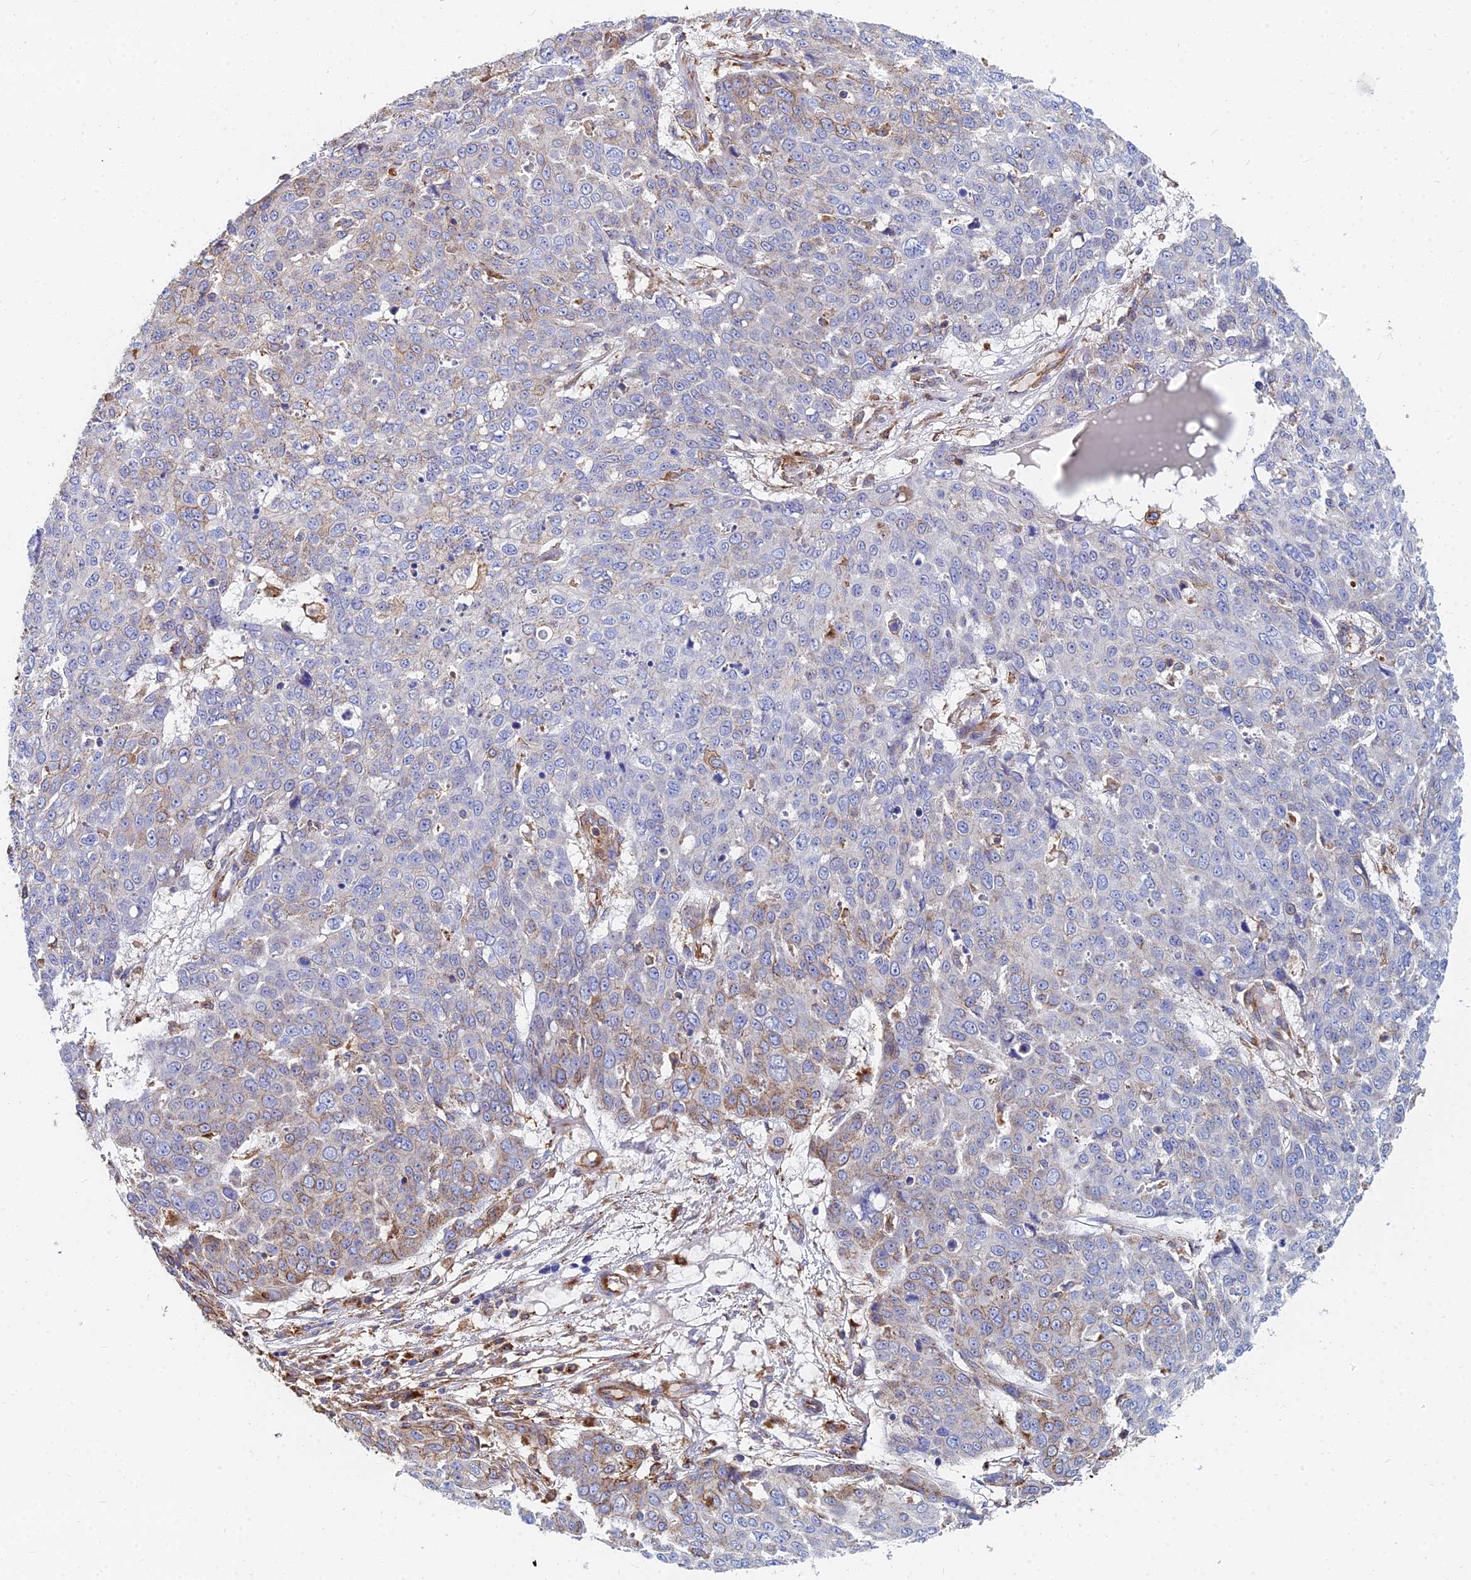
{"staining": {"intensity": "moderate", "quantity": "<25%", "location": "cytoplasmic/membranous"}, "tissue": "skin cancer", "cell_type": "Tumor cells", "image_type": "cancer", "snomed": [{"axis": "morphology", "description": "Squamous cell carcinoma, NOS"}, {"axis": "topography", "description": "Skin"}], "caption": "Skin squamous cell carcinoma stained with a brown dye shows moderate cytoplasmic/membranous positive expression in about <25% of tumor cells.", "gene": "GPR42", "patient": {"sex": "male", "age": 71}}